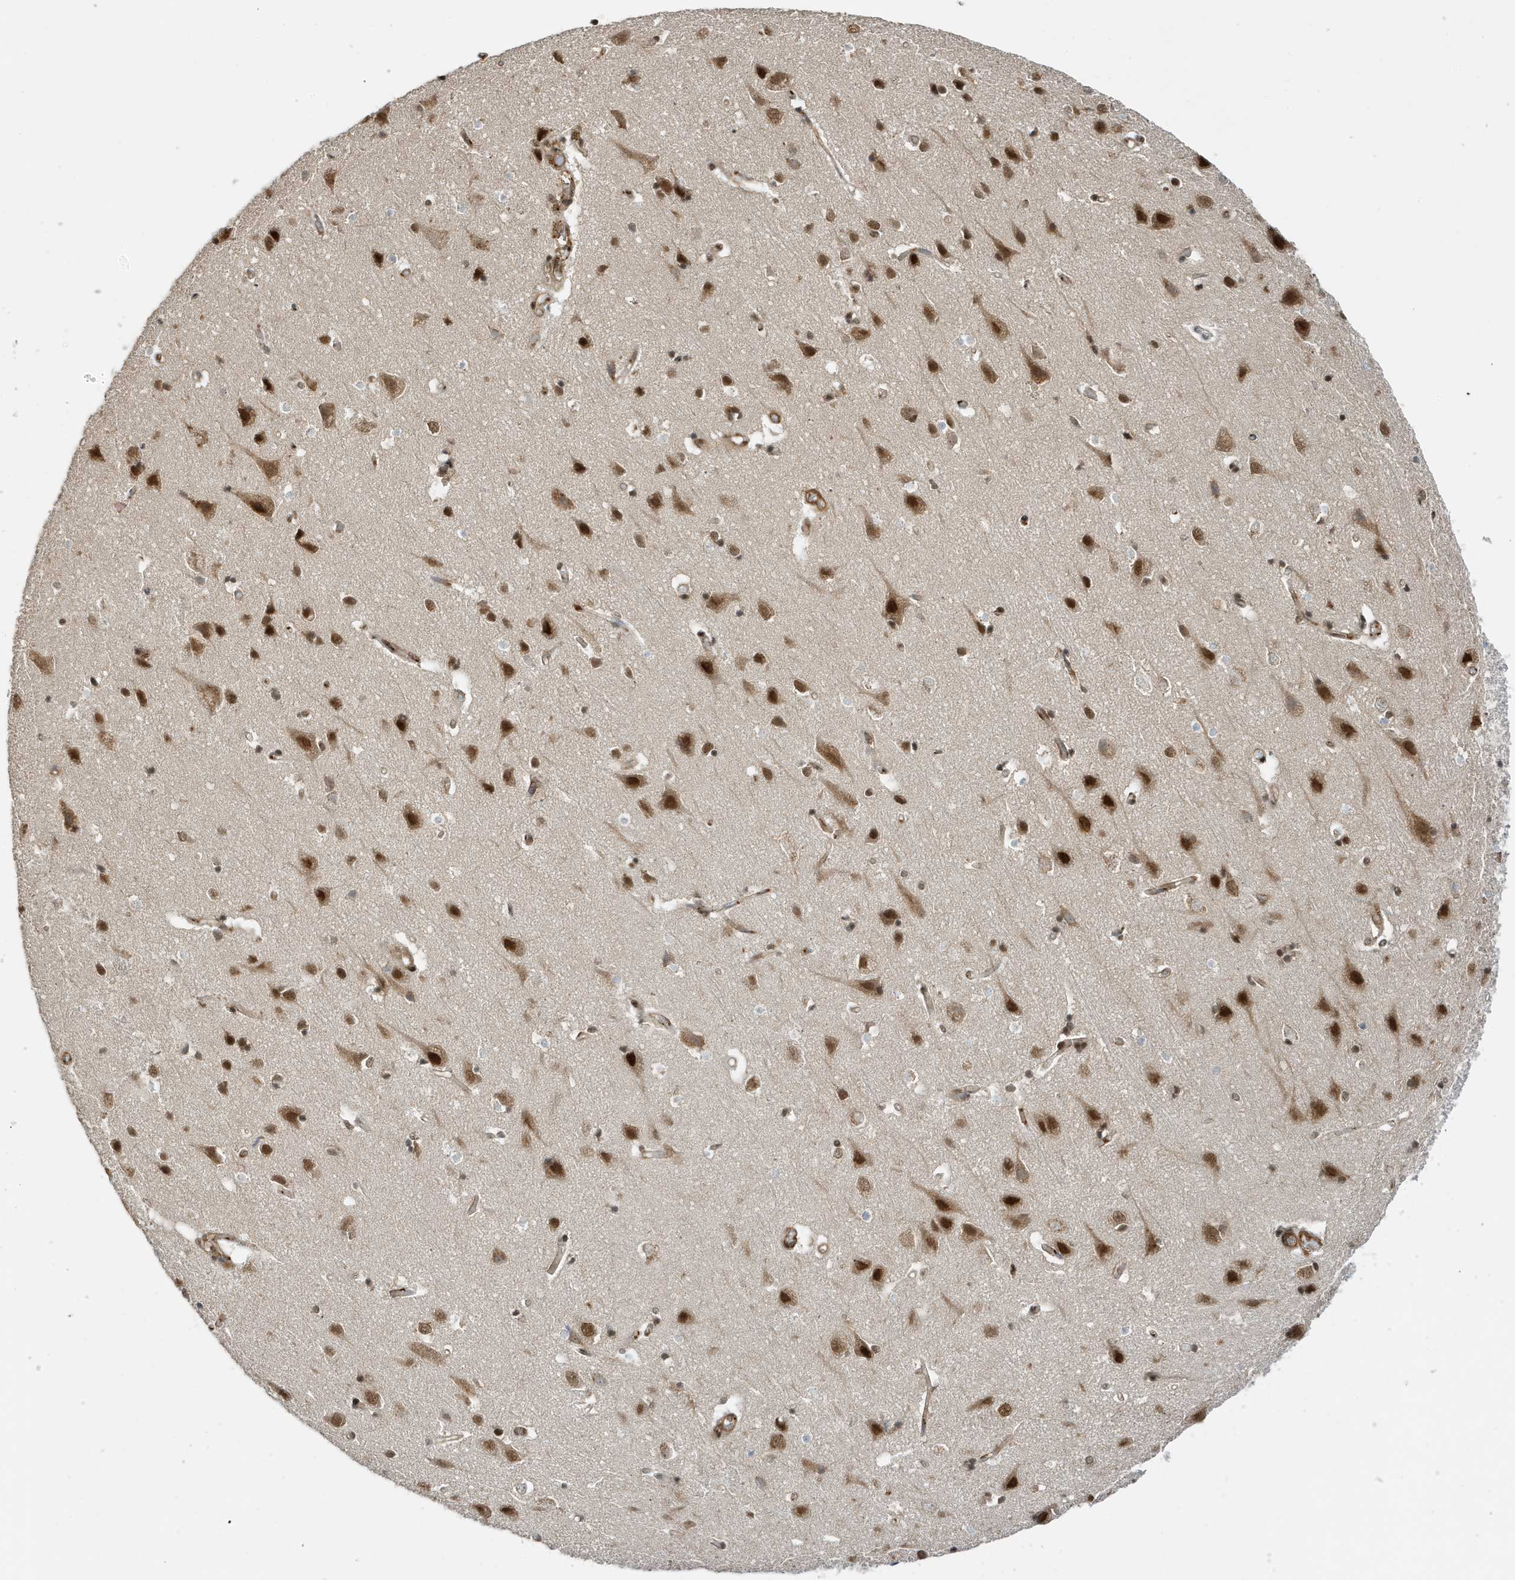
{"staining": {"intensity": "moderate", "quantity": ">75%", "location": "cytoplasmic/membranous,nuclear"}, "tissue": "cerebral cortex", "cell_type": "Endothelial cells", "image_type": "normal", "snomed": [{"axis": "morphology", "description": "Normal tissue, NOS"}, {"axis": "topography", "description": "Cerebral cortex"}], "caption": "Immunohistochemical staining of normal cerebral cortex displays moderate cytoplasmic/membranous,nuclear protein staining in about >75% of endothelial cells. (DAB IHC with brightfield microscopy, high magnification).", "gene": "MAST3", "patient": {"sex": "male", "age": 54}}